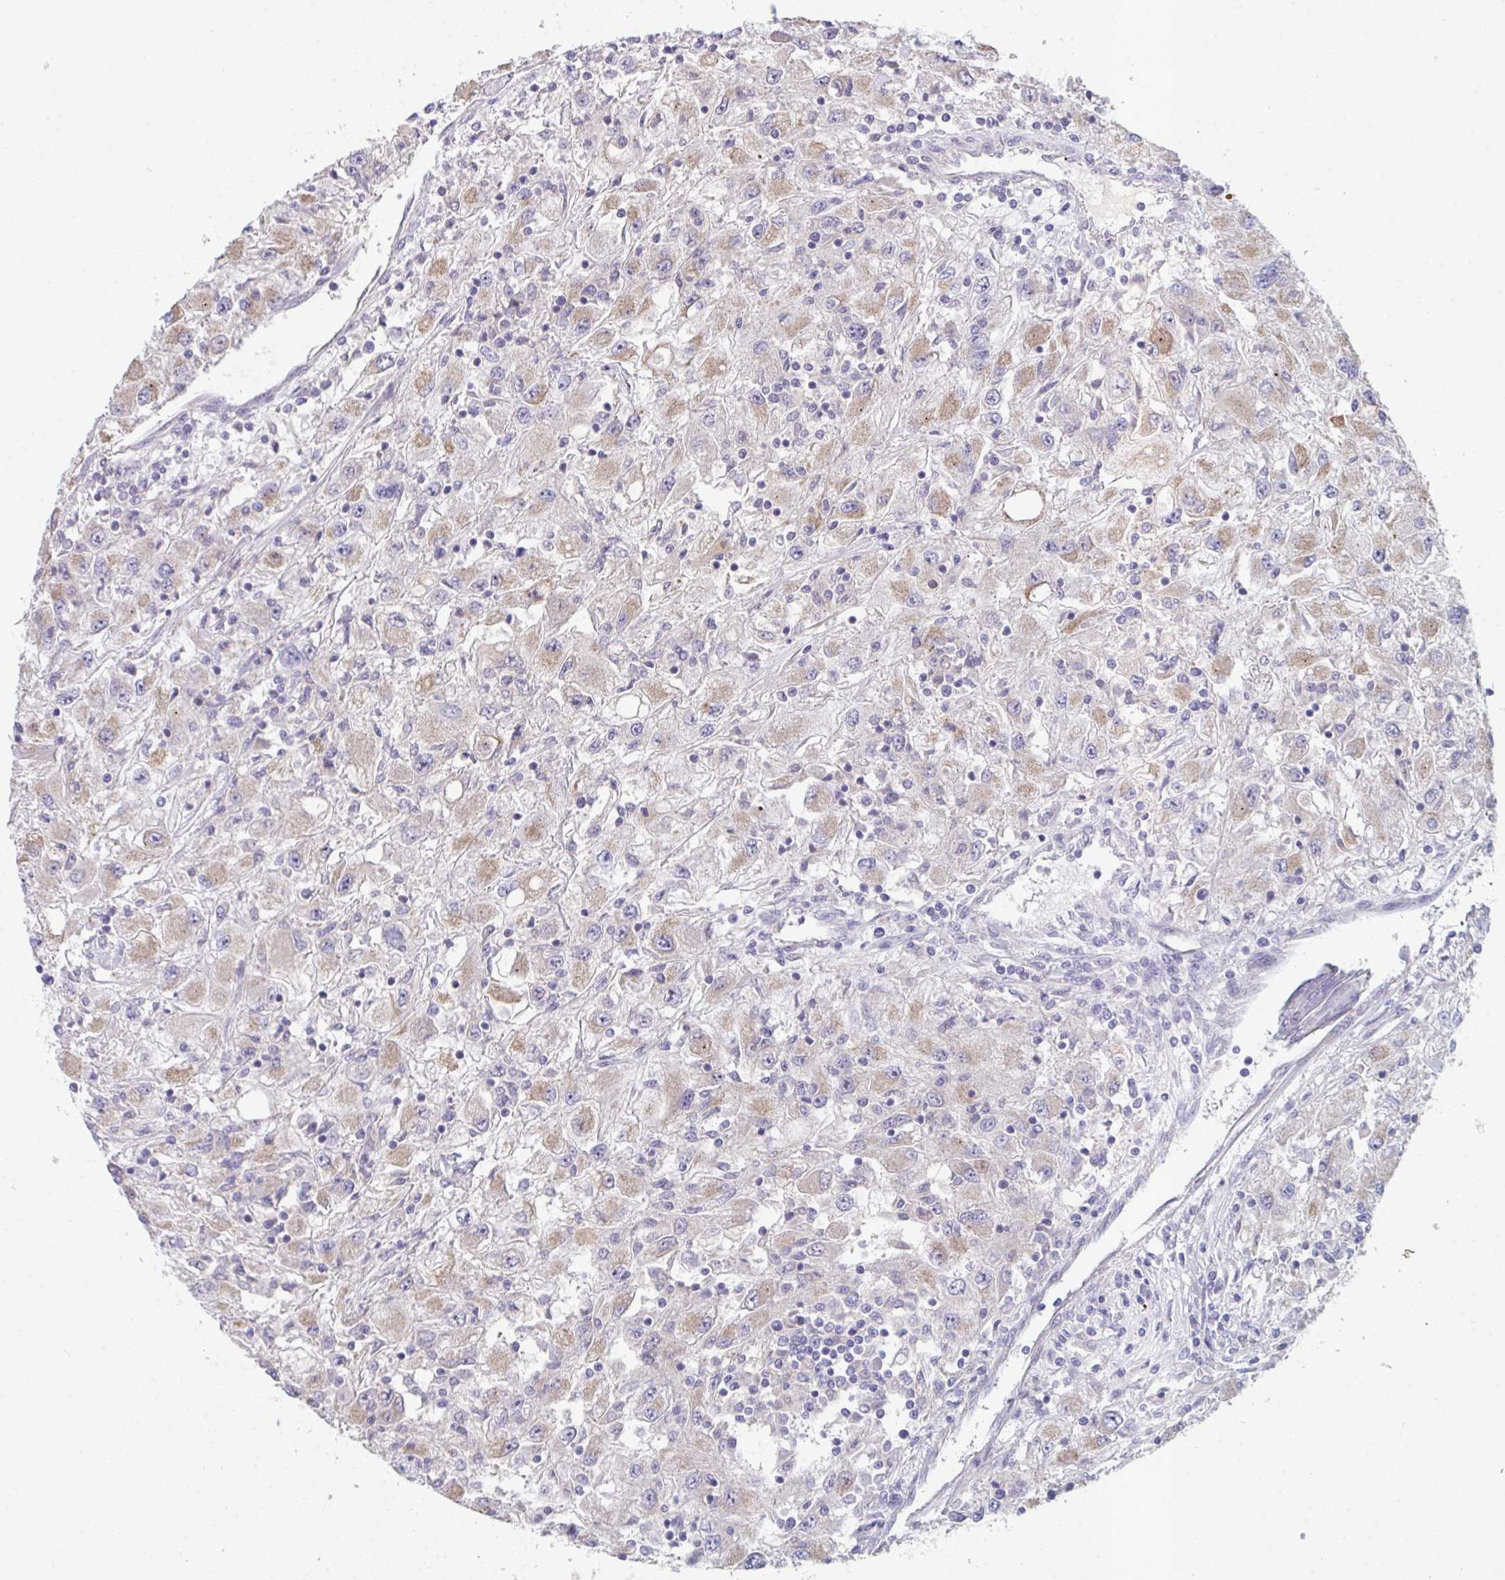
{"staining": {"intensity": "weak", "quantity": "25%-75%", "location": "cytoplasmic/membranous"}, "tissue": "renal cancer", "cell_type": "Tumor cells", "image_type": "cancer", "snomed": [{"axis": "morphology", "description": "Adenocarcinoma, NOS"}, {"axis": "topography", "description": "Kidney"}], "caption": "This photomicrograph demonstrates IHC staining of human renal adenocarcinoma, with low weak cytoplasmic/membranous expression in approximately 25%-75% of tumor cells.", "gene": "HGFAC", "patient": {"sex": "female", "age": 67}}